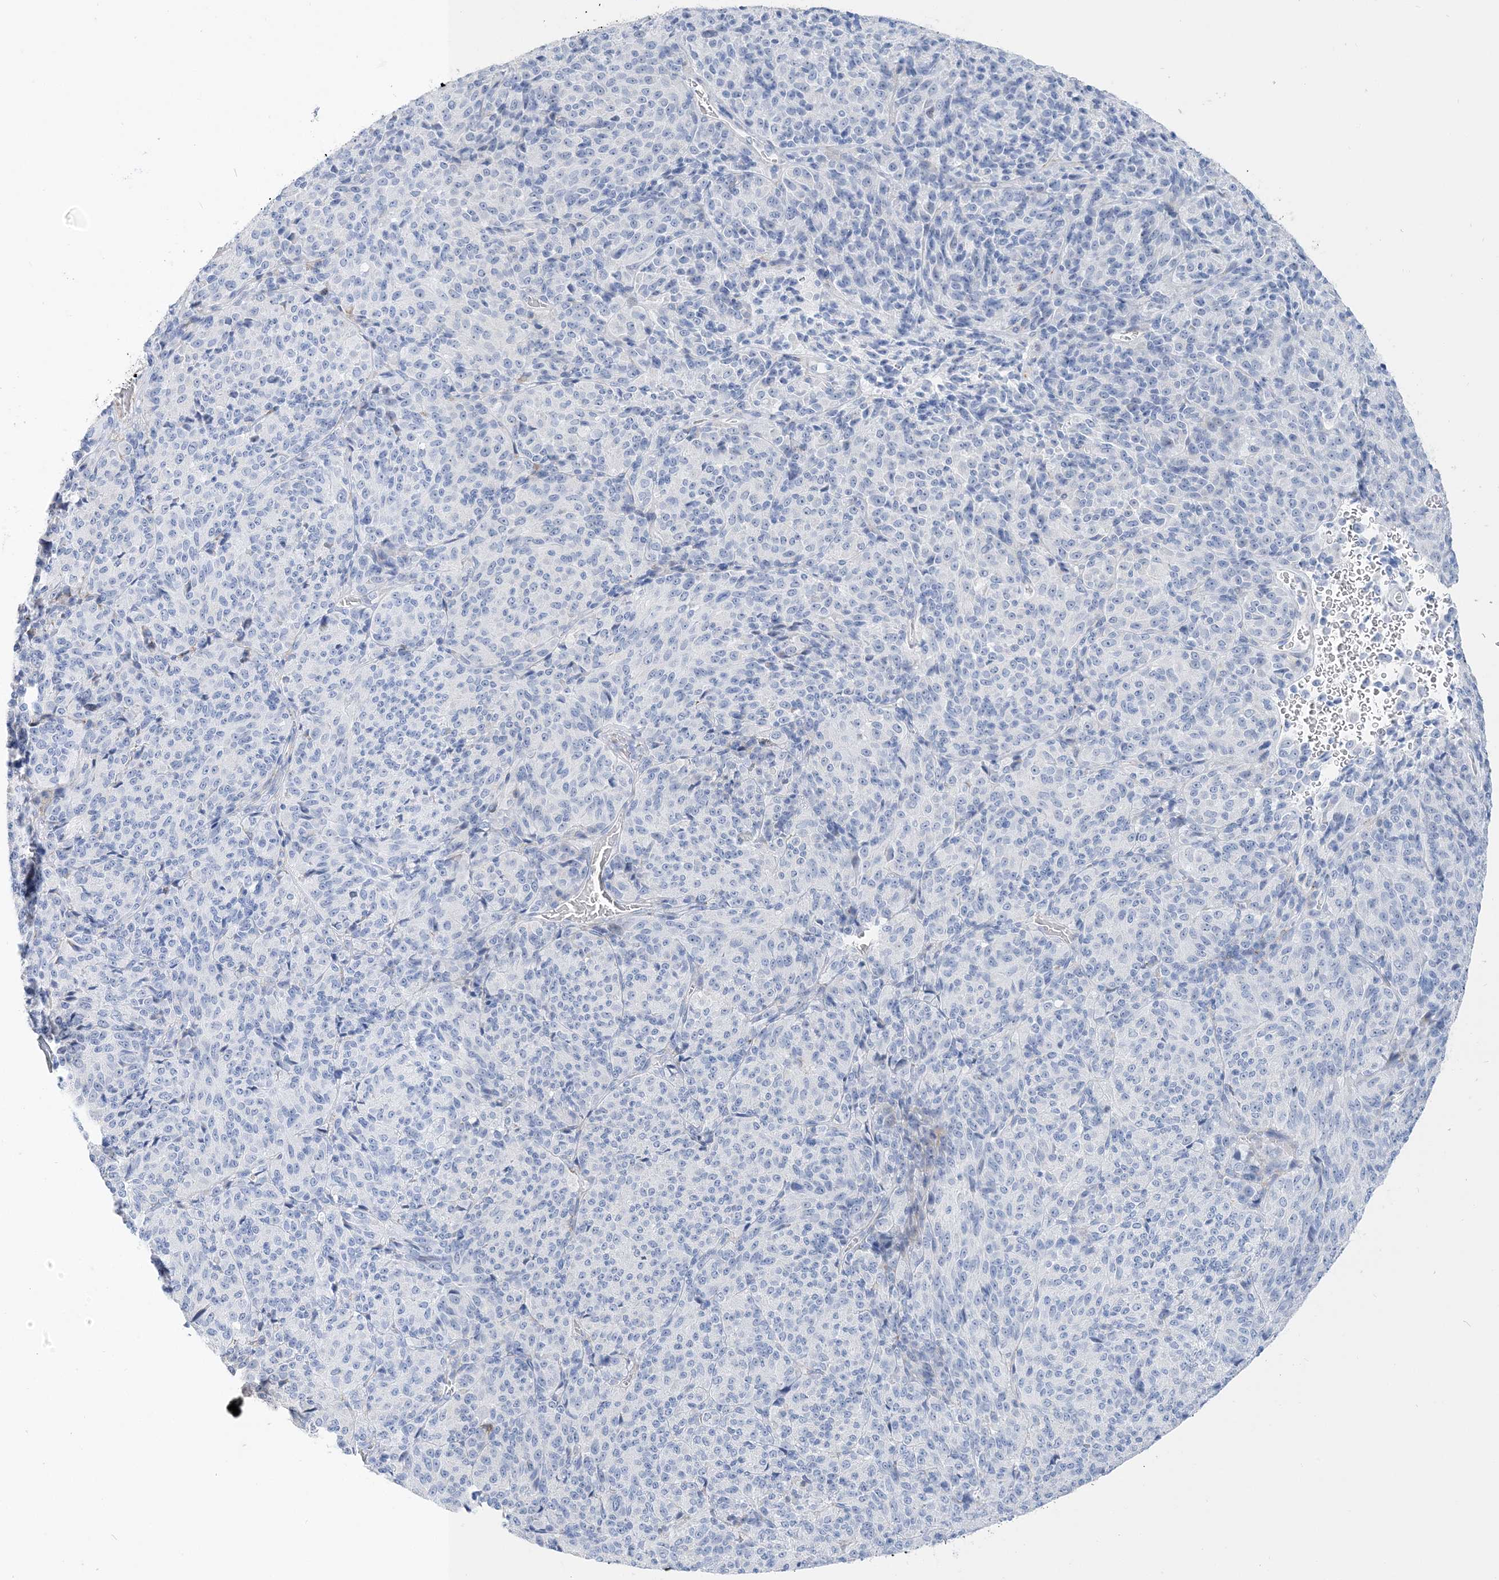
{"staining": {"intensity": "negative", "quantity": "none", "location": "none"}, "tissue": "melanoma", "cell_type": "Tumor cells", "image_type": "cancer", "snomed": [{"axis": "morphology", "description": "Malignant melanoma, Metastatic site"}, {"axis": "topography", "description": "Brain"}], "caption": "This micrograph is of melanoma stained with immunohistochemistry (IHC) to label a protein in brown with the nuclei are counter-stained blue. There is no expression in tumor cells. (DAB (3,3'-diaminobenzidine) immunohistochemistry, high magnification).", "gene": "TSPYL6", "patient": {"sex": "female", "age": 56}}